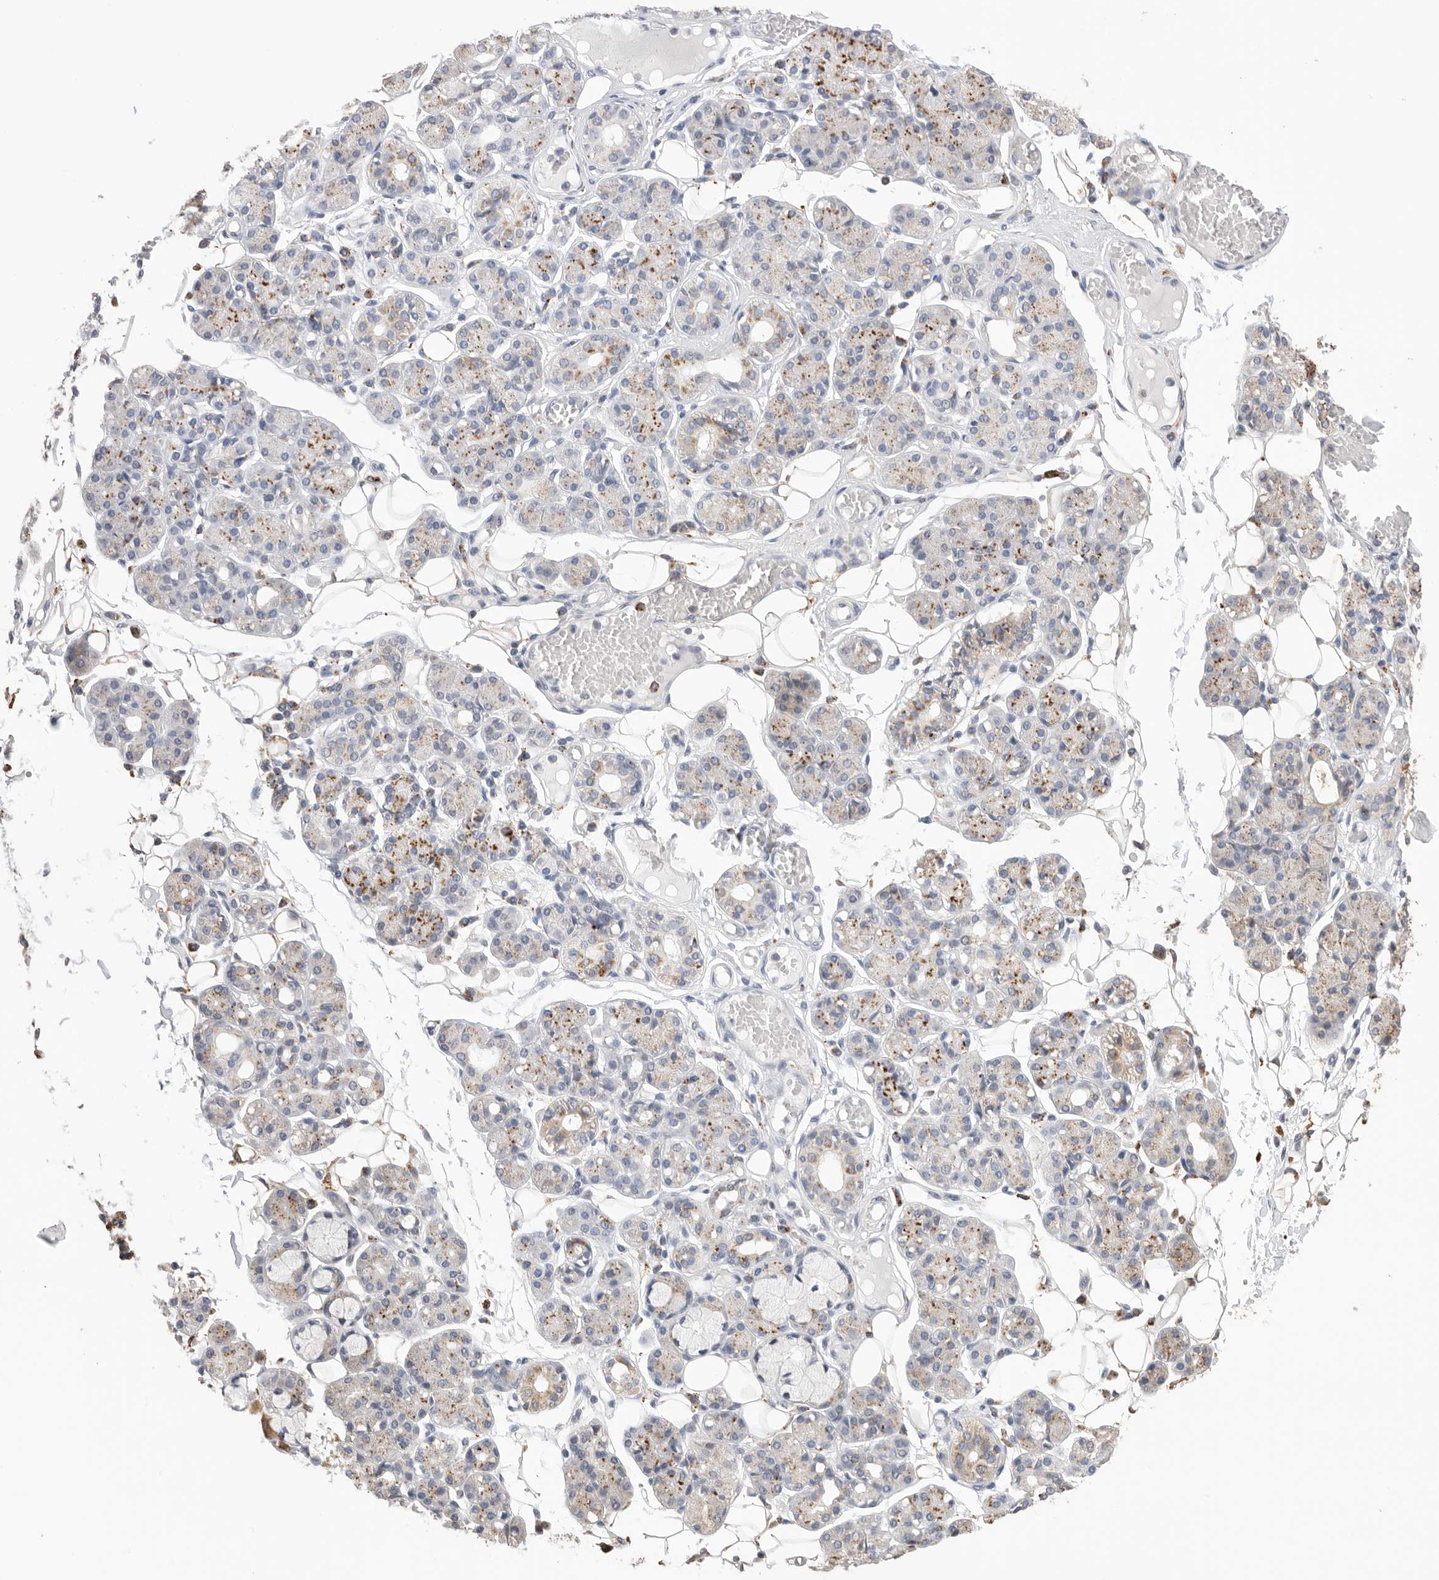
{"staining": {"intensity": "moderate", "quantity": "<25%", "location": "cytoplasmic/membranous"}, "tissue": "salivary gland", "cell_type": "Glandular cells", "image_type": "normal", "snomed": [{"axis": "morphology", "description": "Normal tissue, NOS"}, {"axis": "topography", "description": "Salivary gland"}], "caption": "DAB immunohistochemical staining of benign salivary gland shows moderate cytoplasmic/membranous protein expression in about <25% of glandular cells. The protein is shown in brown color, while the nuclei are stained blue.", "gene": "GGH", "patient": {"sex": "male", "age": 63}}